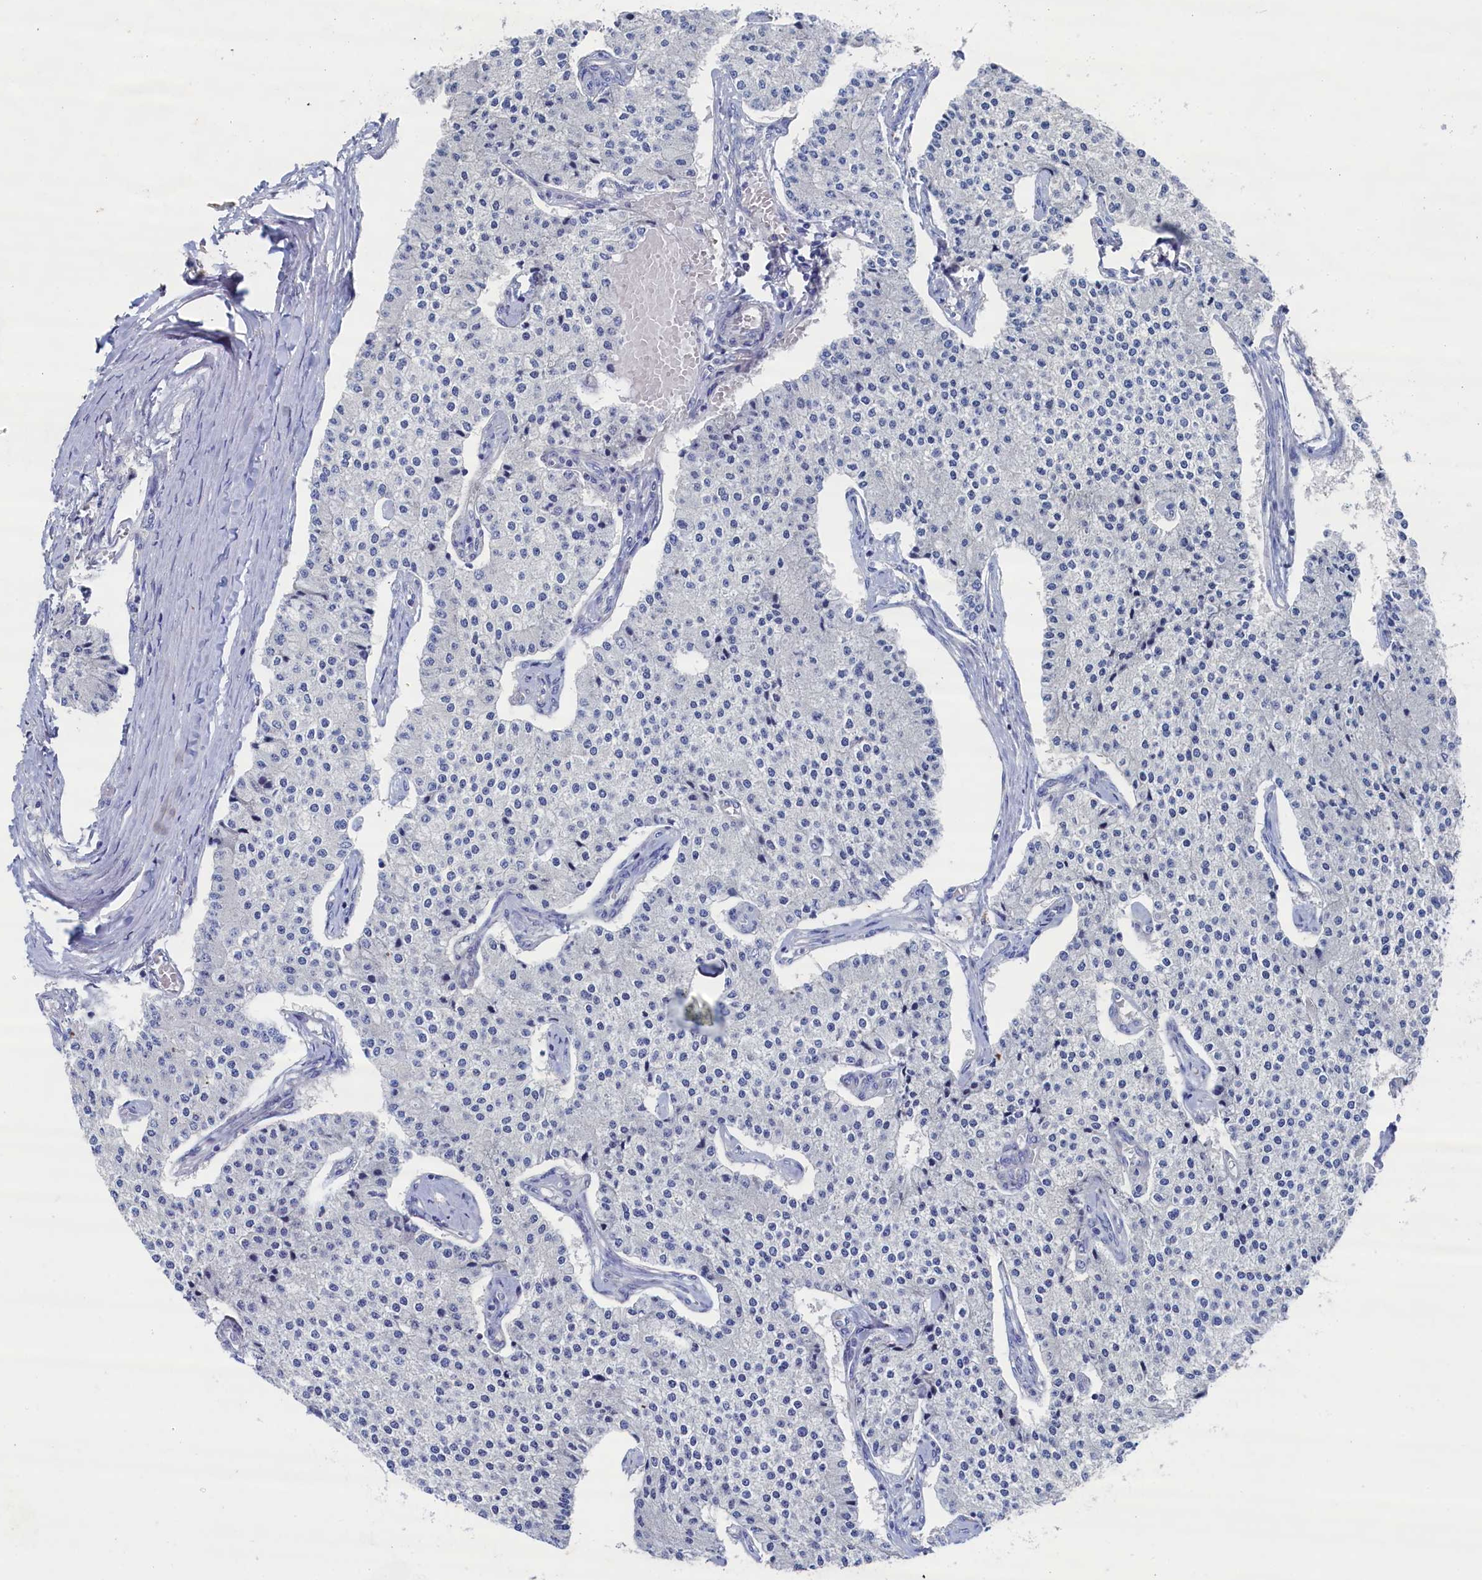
{"staining": {"intensity": "negative", "quantity": "none", "location": "none"}, "tissue": "carcinoid", "cell_type": "Tumor cells", "image_type": "cancer", "snomed": [{"axis": "morphology", "description": "Carcinoid, malignant, NOS"}, {"axis": "topography", "description": "Colon"}], "caption": "This is an IHC photomicrograph of human carcinoid. There is no positivity in tumor cells.", "gene": "CBLIF", "patient": {"sex": "female", "age": 52}}